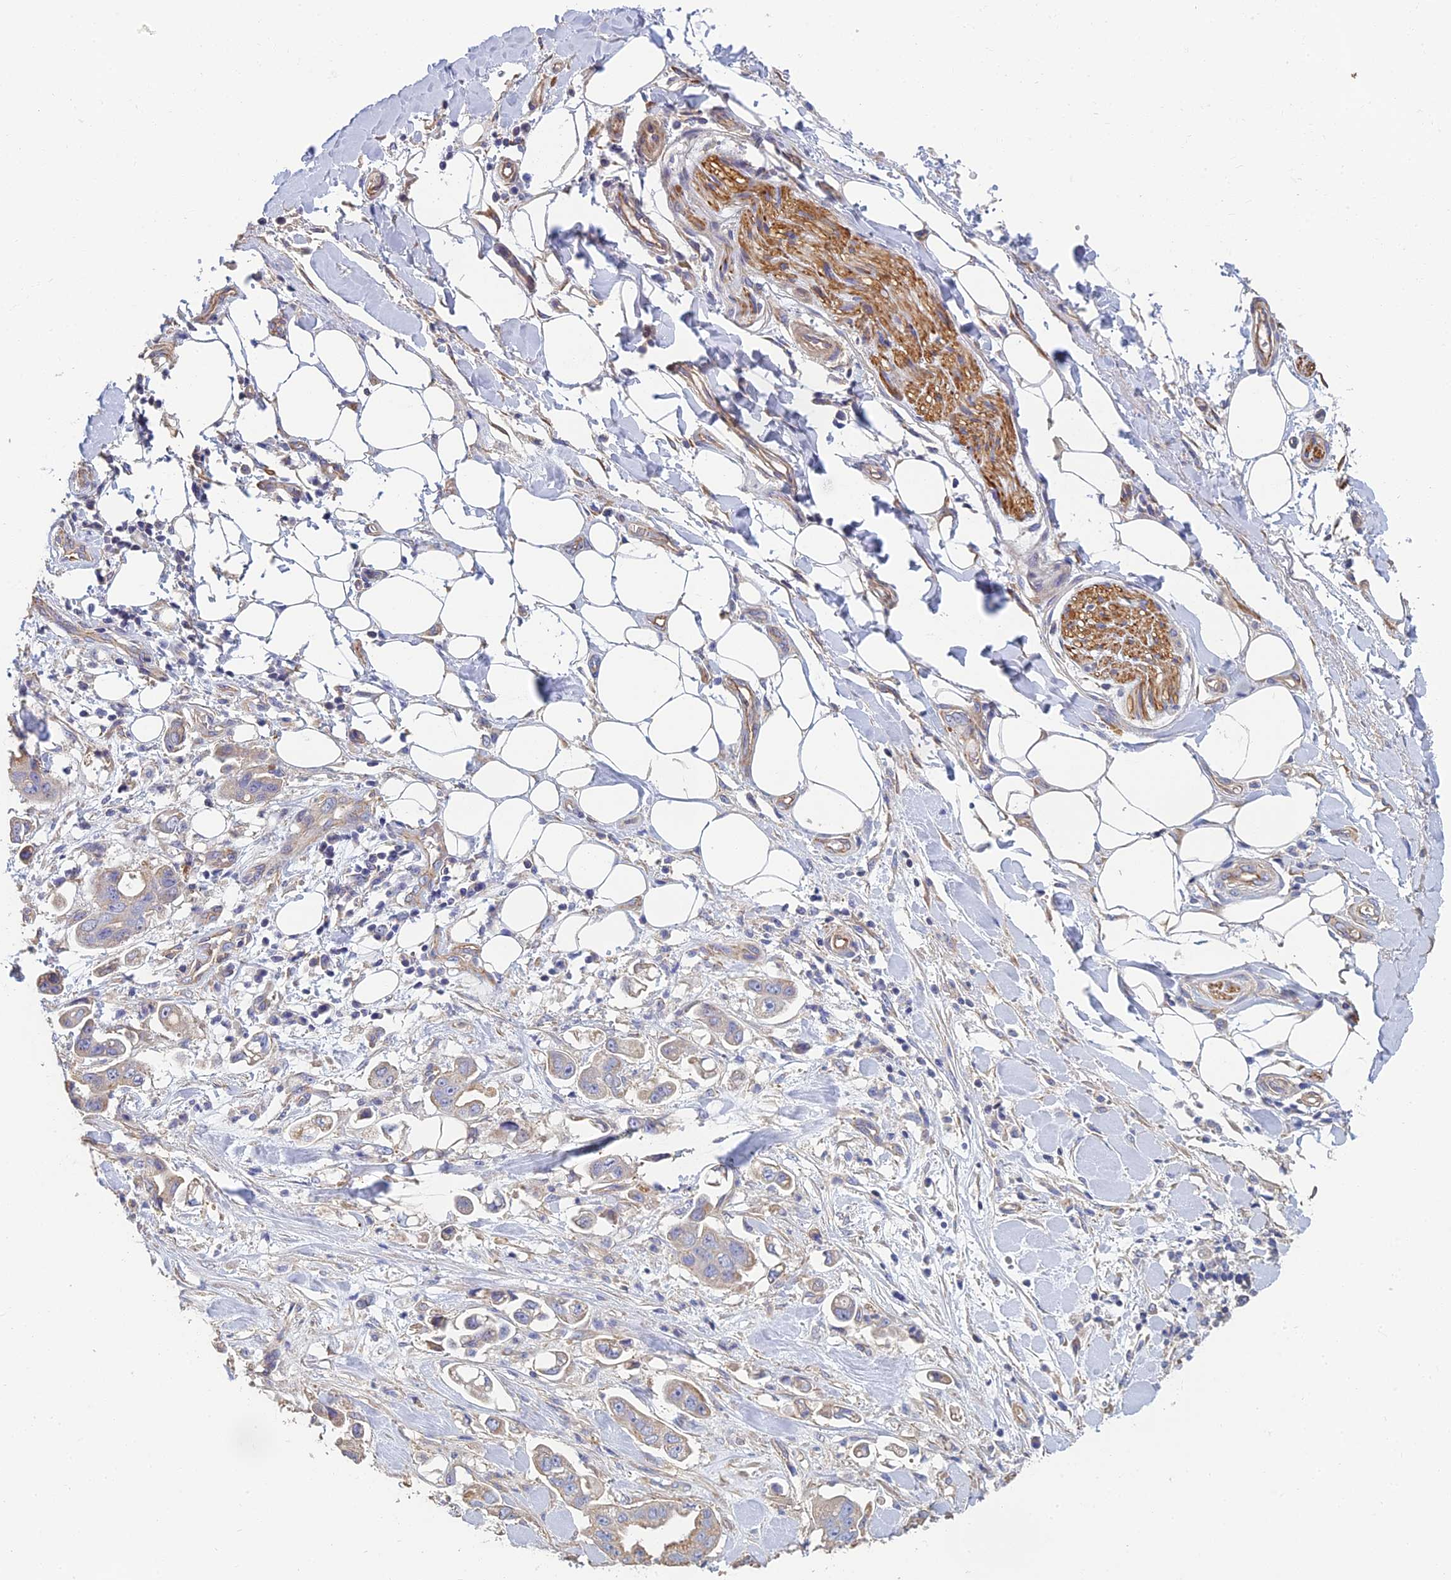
{"staining": {"intensity": "negative", "quantity": "none", "location": "none"}, "tissue": "stomach cancer", "cell_type": "Tumor cells", "image_type": "cancer", "snomed": [{"axis": "morphology", "description": "Adenocarcinoma, NOS"}, {"axis": "topography", "description": "Stomach"}], "caption": "High power microscopy image of an immunohistochemistry (IHC) photomicrograph of adenocarcinoma (stomach), revealing no significant staining in tumor cells.", "gene": "PCDHA5", "patient": {"sex": "male", "age": 62}}